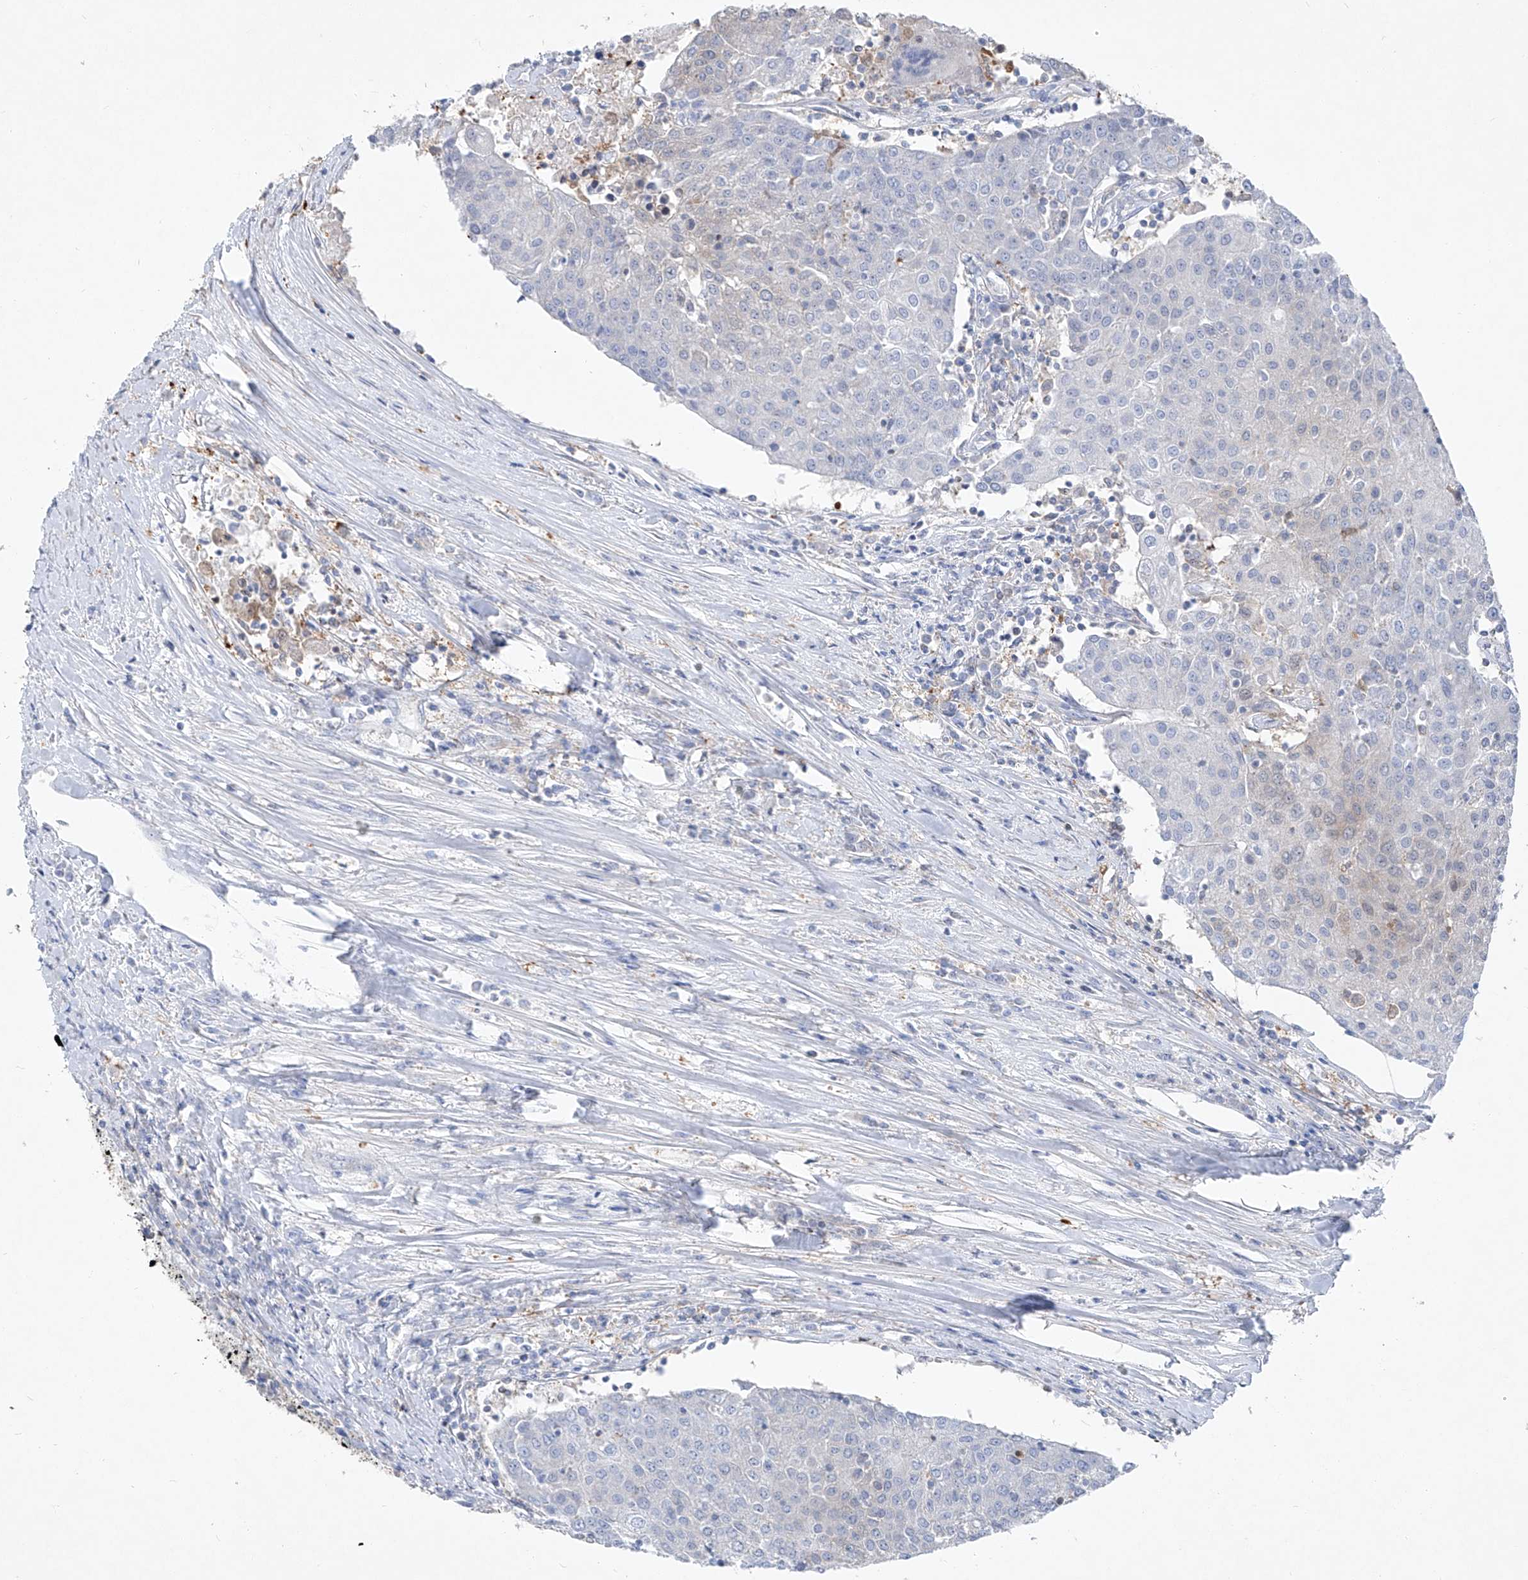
{"staining": {"intensity": "negative", "quantity": "none", "location": "none"}, "tissue": "urothelial cancer", "cell_type": "Tumor cells", "image_type": "cancer", "snomed": [{"axis": "morphology", "description": "Urothelial carcinoma, High grade"}, {"axis": "topography", "description": "Urinary bladder"}], "caption": "Immunohistochemistry (IHC) image of neoplastic tissue: human urothelial cancer stained with DAB (3,3'-diaminobenzidine) exhibits no significant protein positivity in tumor cells.", "gene": "UFL1", "patient": {"sex": "female", "age": 85}}